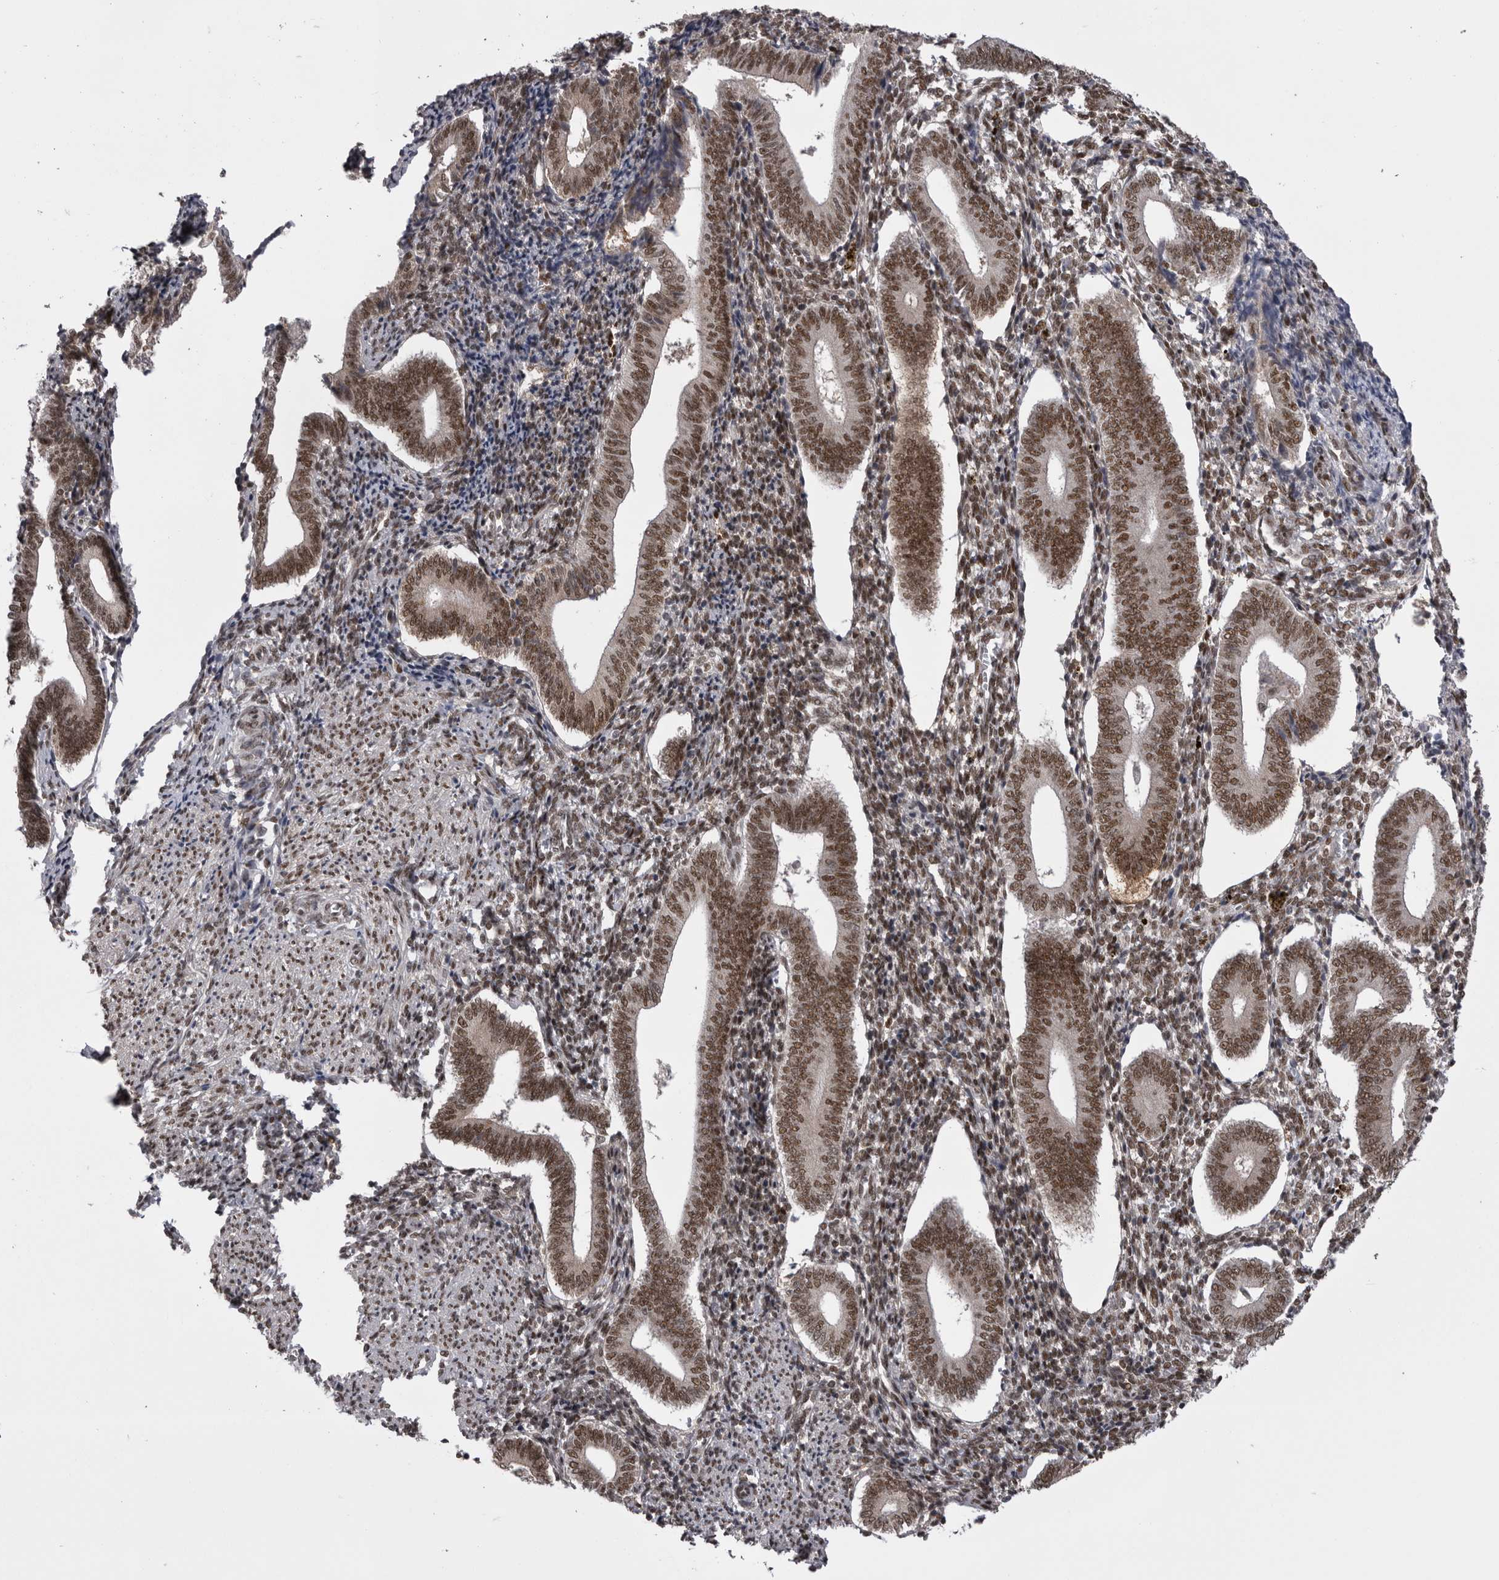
{"staining": {"intensity": "moderate", "quantity": ">75%", "location": "nuclear"}, "tissue": "endometrium", "cell_type": "Cells in endometrial stroma", "image_type": "normal", "snomed": [{"axis": "morphology", "description": "Normal tissue, NOS"}, {"axis": "topography", "description": "Uterus"}, {"axis": "topography", "description": "Endometrium"}], "caption": "The immunohistochemical stain labels moderate nuclear staining in cells in endometrial stroma of normal endometrium.", "gene": "MEPCE", "patient": {"sex": "female", "age": 33}}